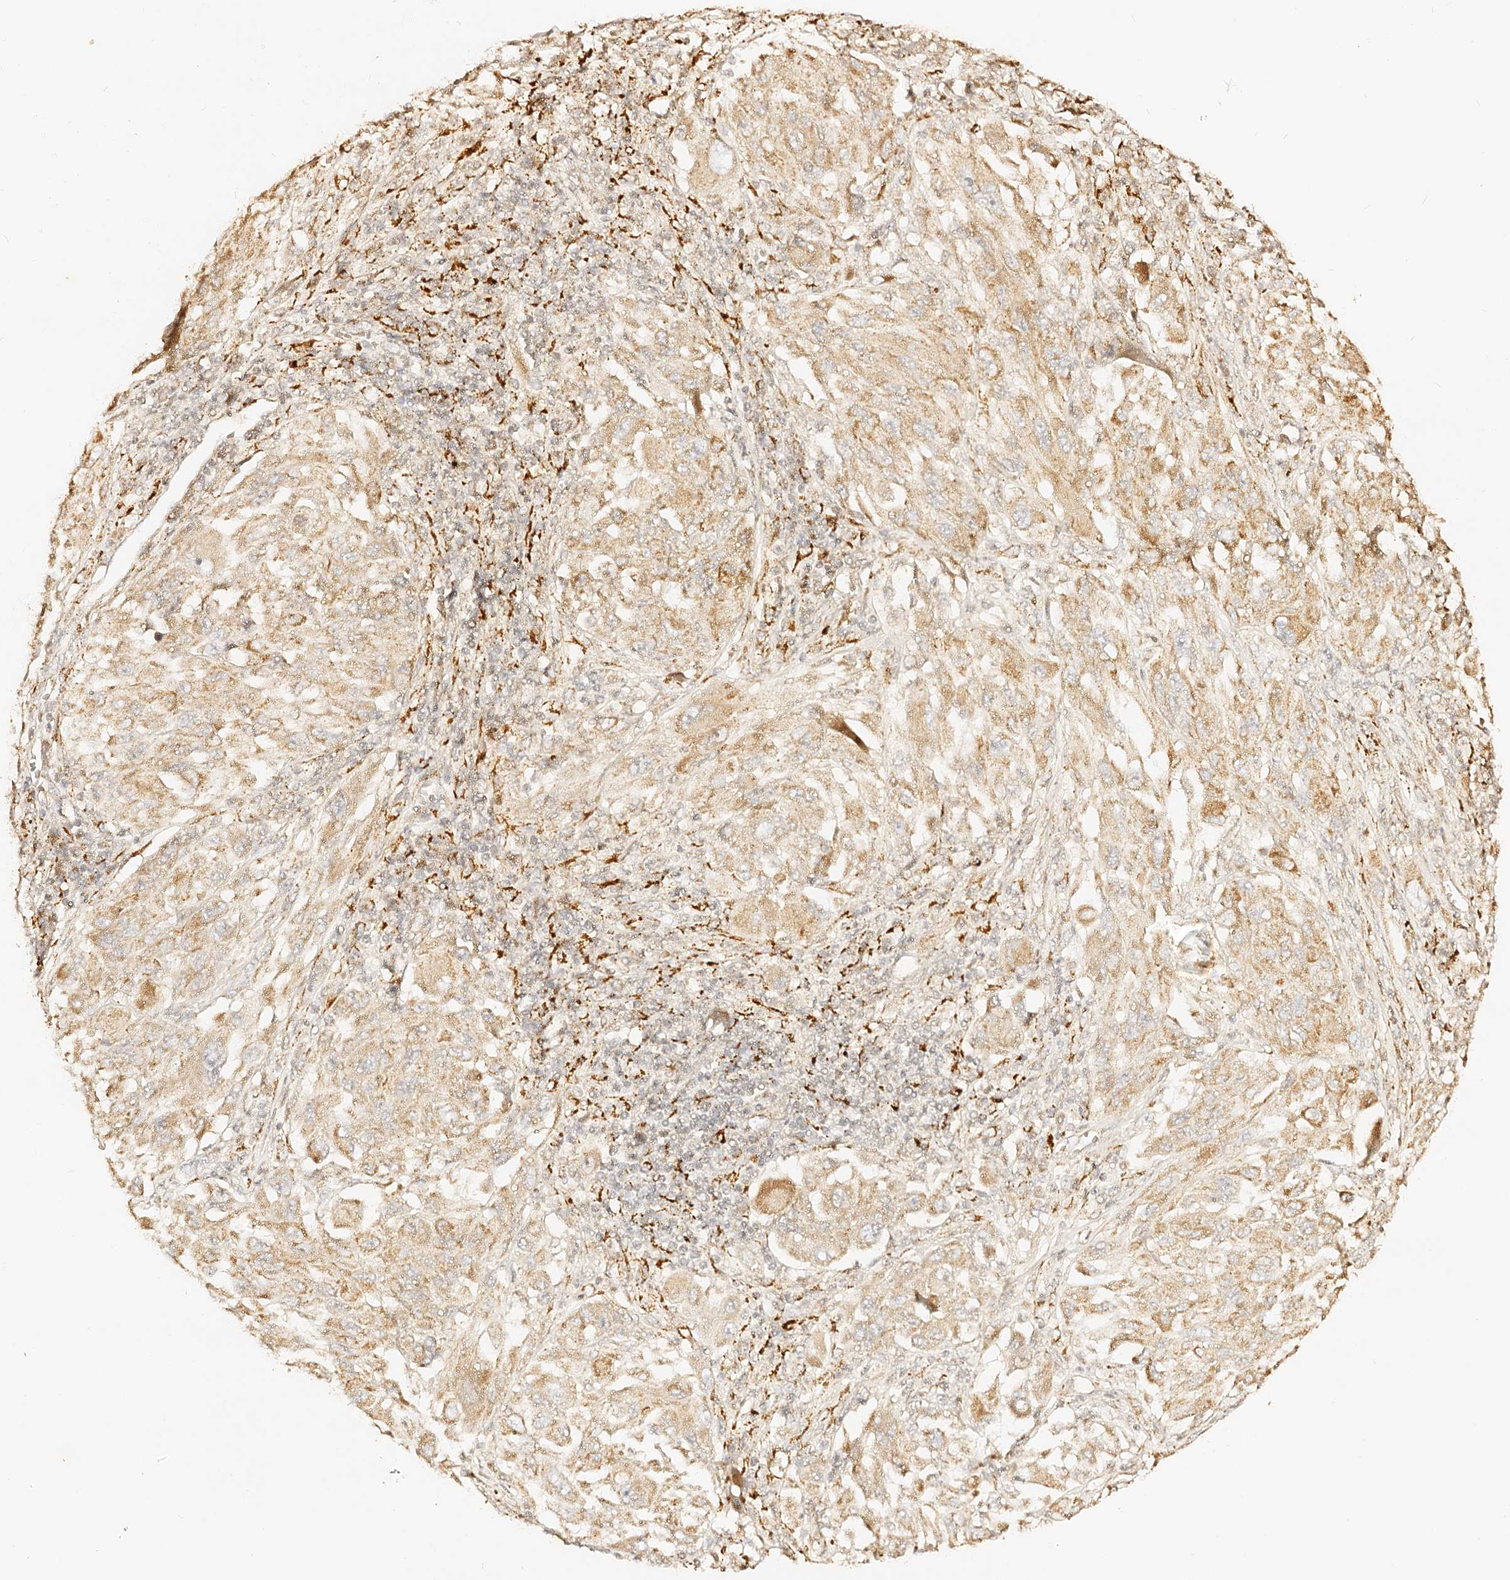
{"staining": {"intensity": "moderate", "quantity": ">75%", "location": "cytoplasmic/membranous"}, "tissue": "melanoma", "cell_type": "Tumor cells", "image_type": "cancer", "snomed": [{"axis": "morphology", "description": "Malignant melanoma, NOS"}, {"axis": "topography", "description": "Skin"}], "caption": "Immunohistochemistry of human malignant melanoma displays medium levels of moderate cytoplasmic/membranous expression in about >75% of tumor cells.", "gene": "MAOB", "patient": {"sex": "female", "age": 91}}